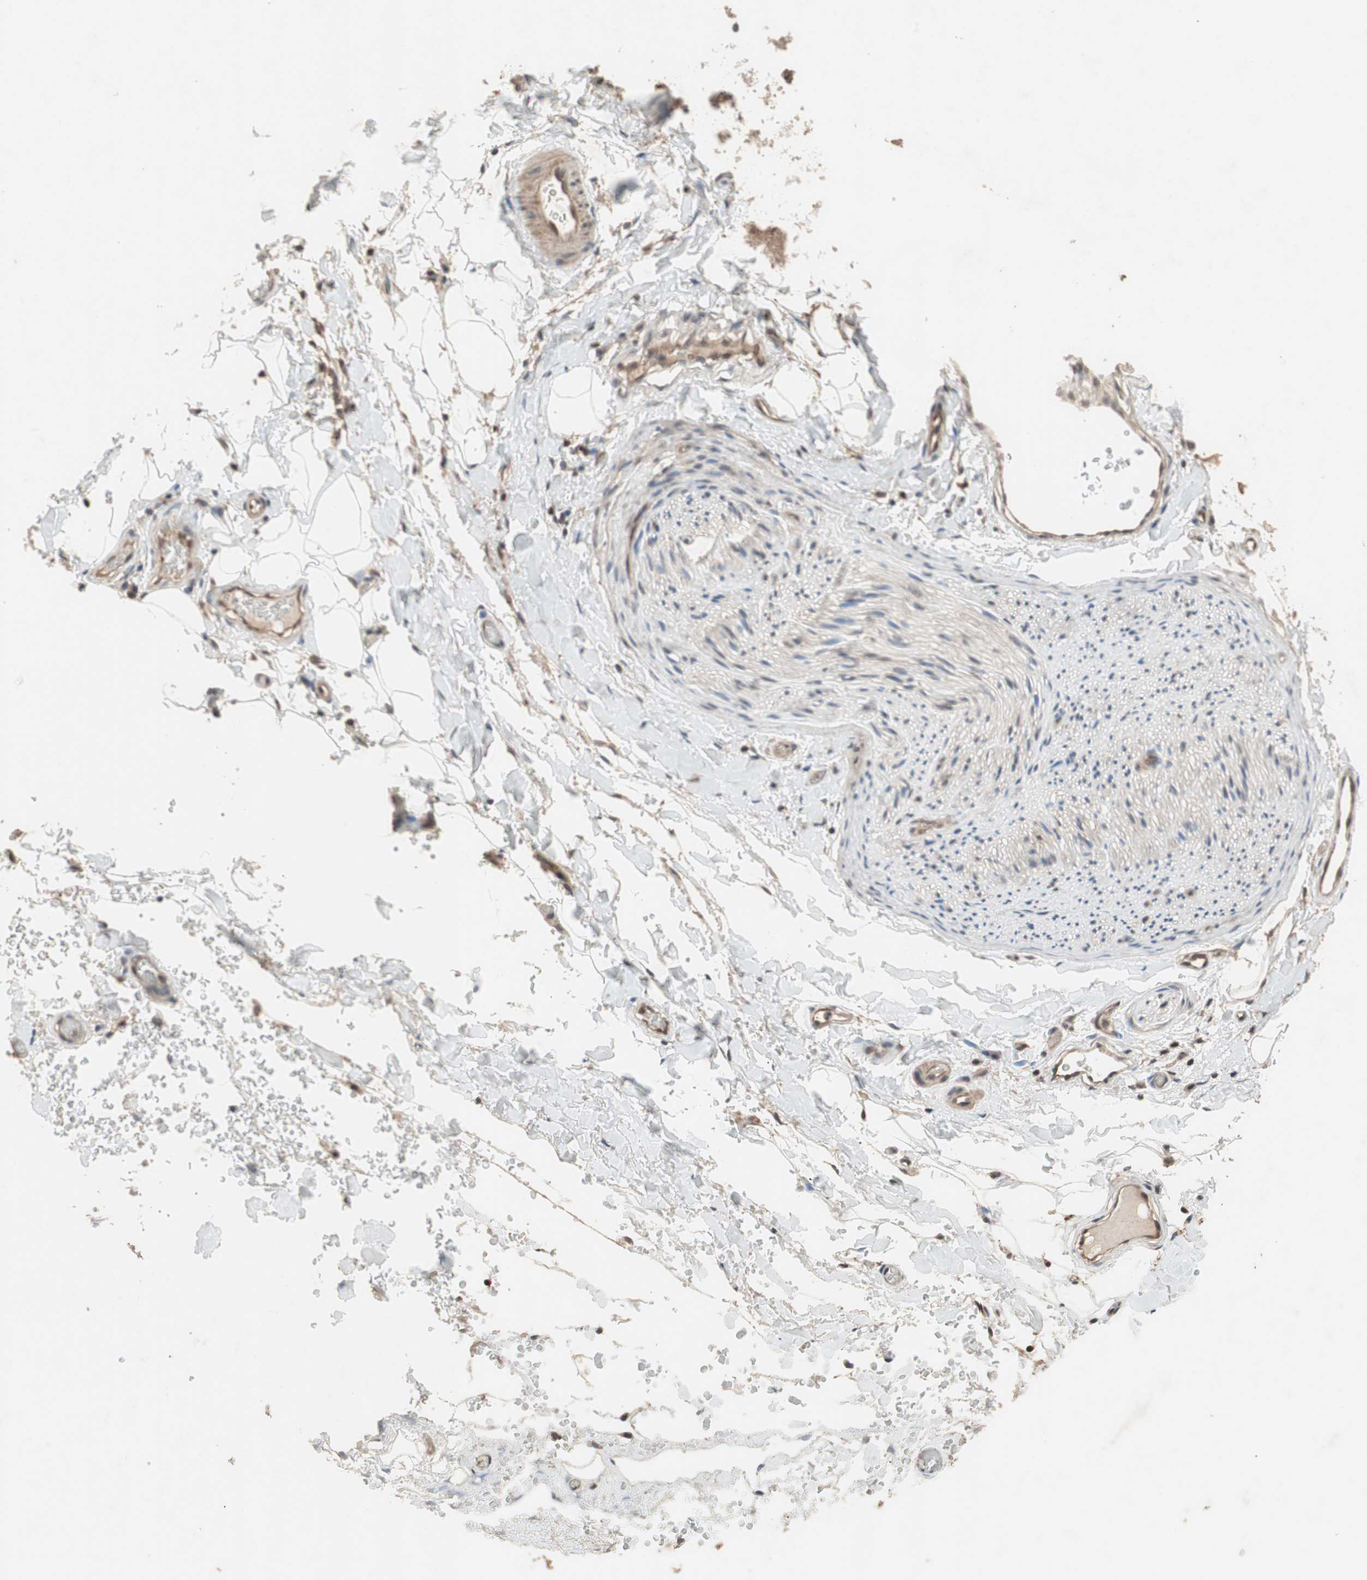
{"staining": {"intensity": "moderate", "quantity": ">75%", "location": "cytoplasmic/membranous"}, "tissue": "adipose tissue", "cell_type": "Adipocytes", "image_type": "normal", "snomed": [{"axis": "morphology", "description": "Normal tissue, NOS"}, {"axis": "morphology", "description": "Carcinoma, NOS"}, {"axis": "topography", "description": "Pancreas"}, {"axis": "topography", "description": "Peripheral nerve tissue"}], "caption": "Moderate cytoplasmic/membranous expression is identified in about >75% of adipocytes in normal adipose tissue.", "gene": "GART", "patient": {"sex": "female", "age": 29}}